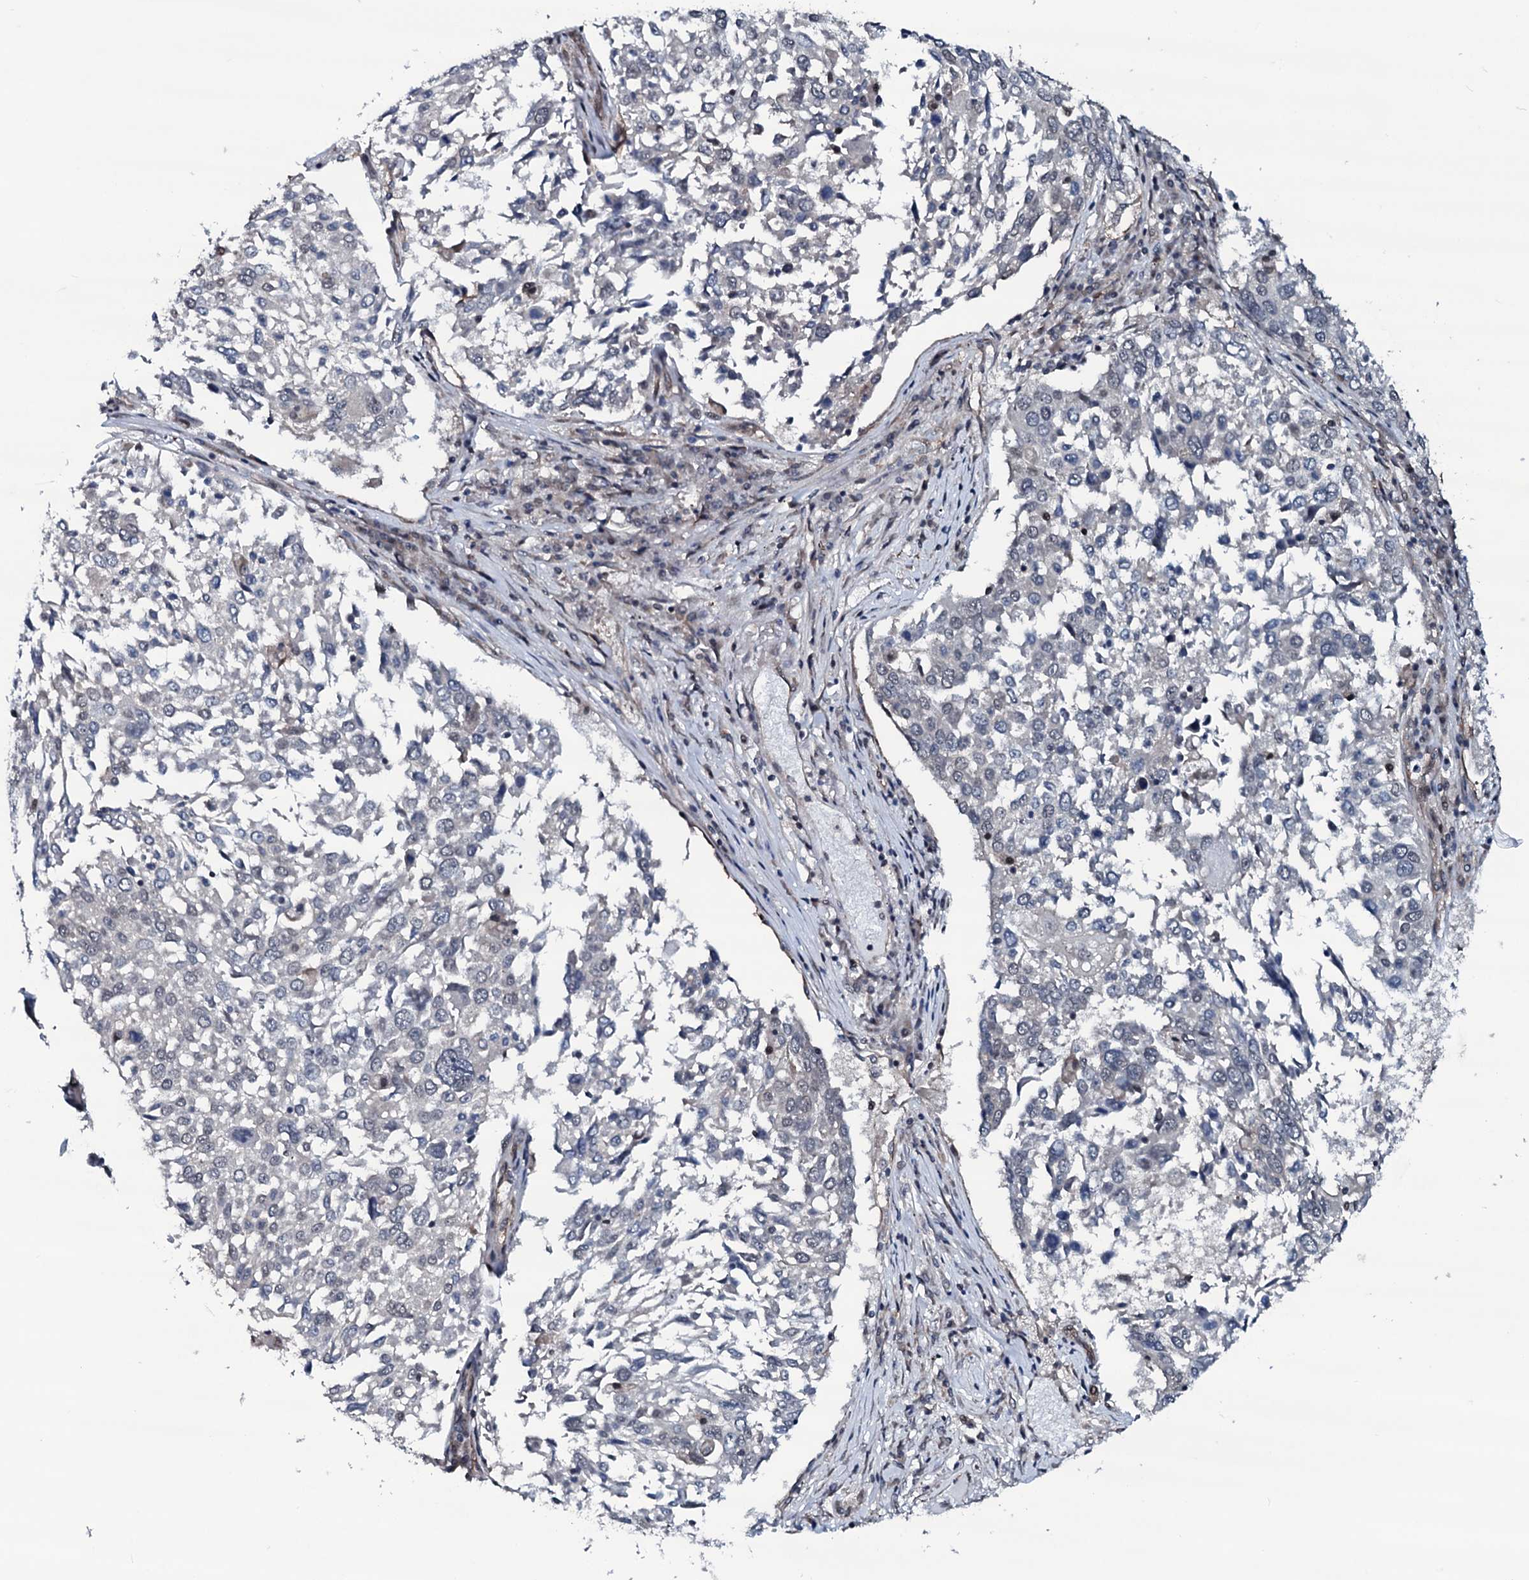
{"staining": {"intensity": "negative", "quantity": "none", "location": "none"}, "tissue": "lung cancer", "cell_type": "Tumor cells", "image_type": "cancer", "snomed": [{"axis": "morphology", "description": "Squamous cell carcinoma, NOS"}, {"axis": "topography", "description": "Lung"}], "caption": "High magnification brightfield microscopy of lung cancer (squamous cell carcinoma) stained with DAB (brown) and counterstained with hematoxylin (blue): tumor cells show no significant positivity.", "gene": "OGFOD2", "patient": {"sex": "male", "age": 65}}